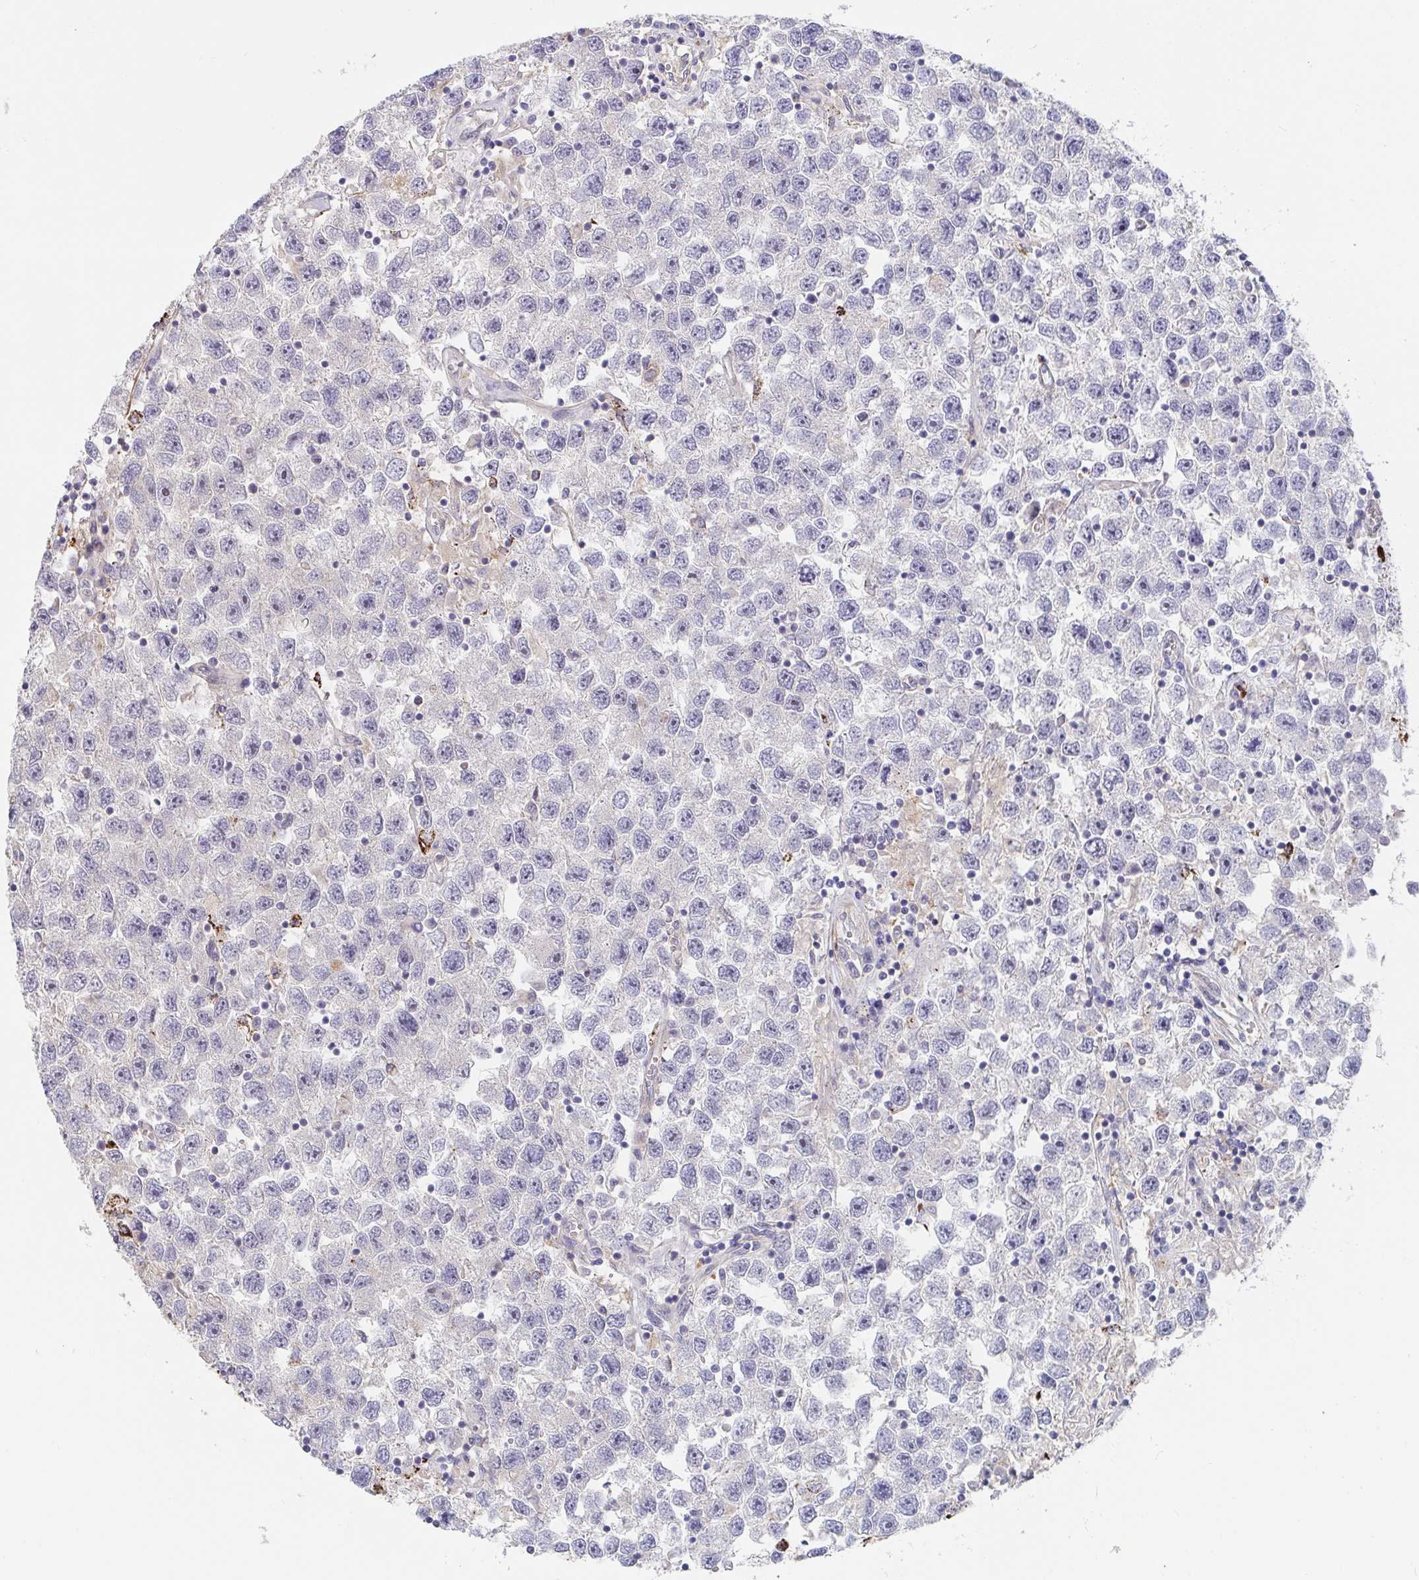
{"staining": {"intensity": "negative", "quantity": "none", "location": "none"}, "tissue": "testis cancer", "cell_type": "Tumor cells", "image_type": "cancer", "snomed": [{"axis": "morphology", "description": "Seminoma, NOS"}, {"axis": "topography", "description": "Testis"}], "caption": "Image shows no protein expression in tumor cells of seminoma (testis) tissue.", "gene": "FAM156B", "patient": {"sex": "male", "age": 26}}